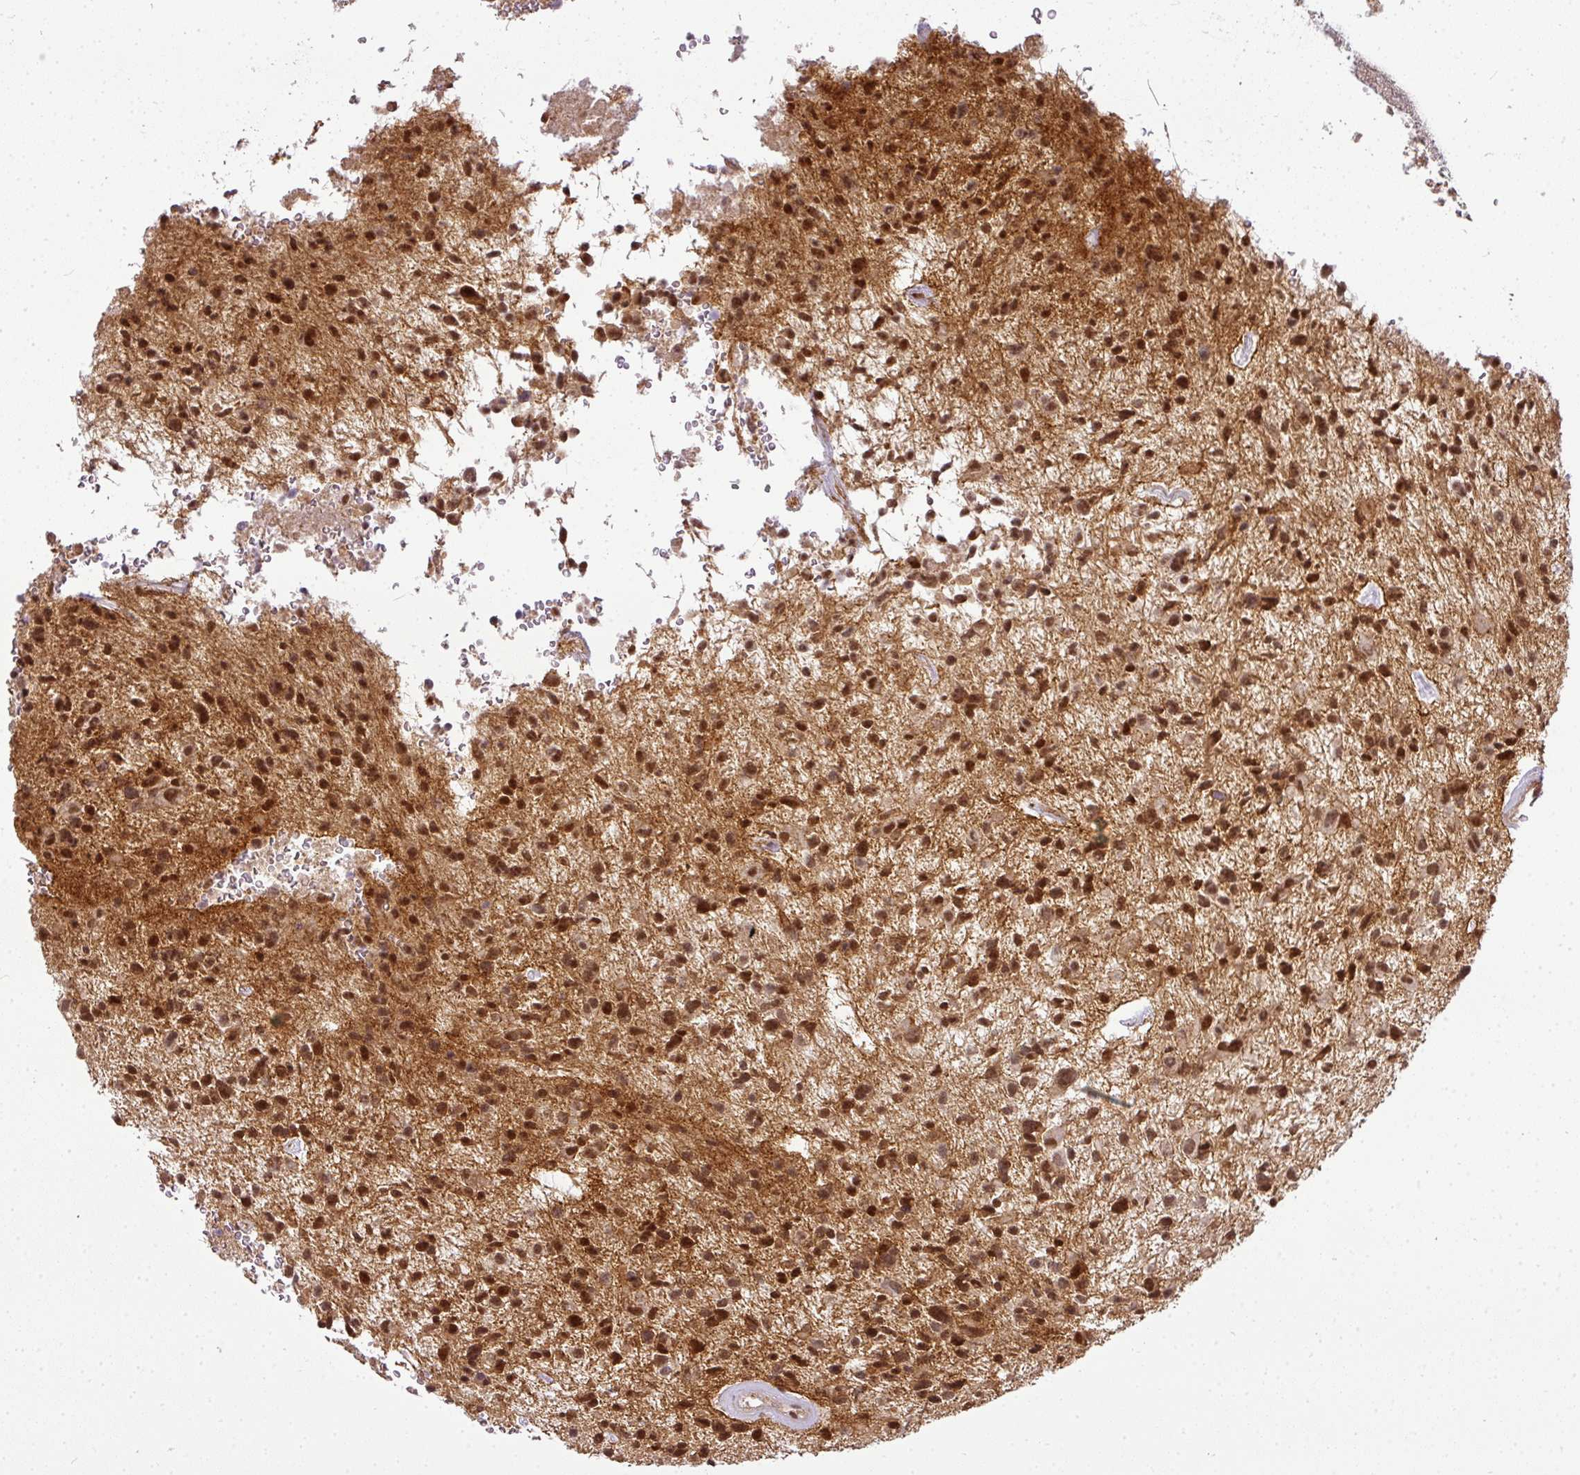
{"staining": {"intensity": "strong", "quantity": ">75%", "location": "nuclear"}, "tissue": "glioma", "cell_type": "Tumor cells", "image_type": "cancer", "snomed": [{"axis": "morphology", "description": "Glioma, malignant, High grade"}, {"axis": "topography", "description": "Brain"}], "caption": "Immunohistochemical staining of human glioma displays strong nuclear protein positivity in approximately >75% of tumor cells.", "gene": "C1orf226", "patient": {"sex": "male", "age": 47}}